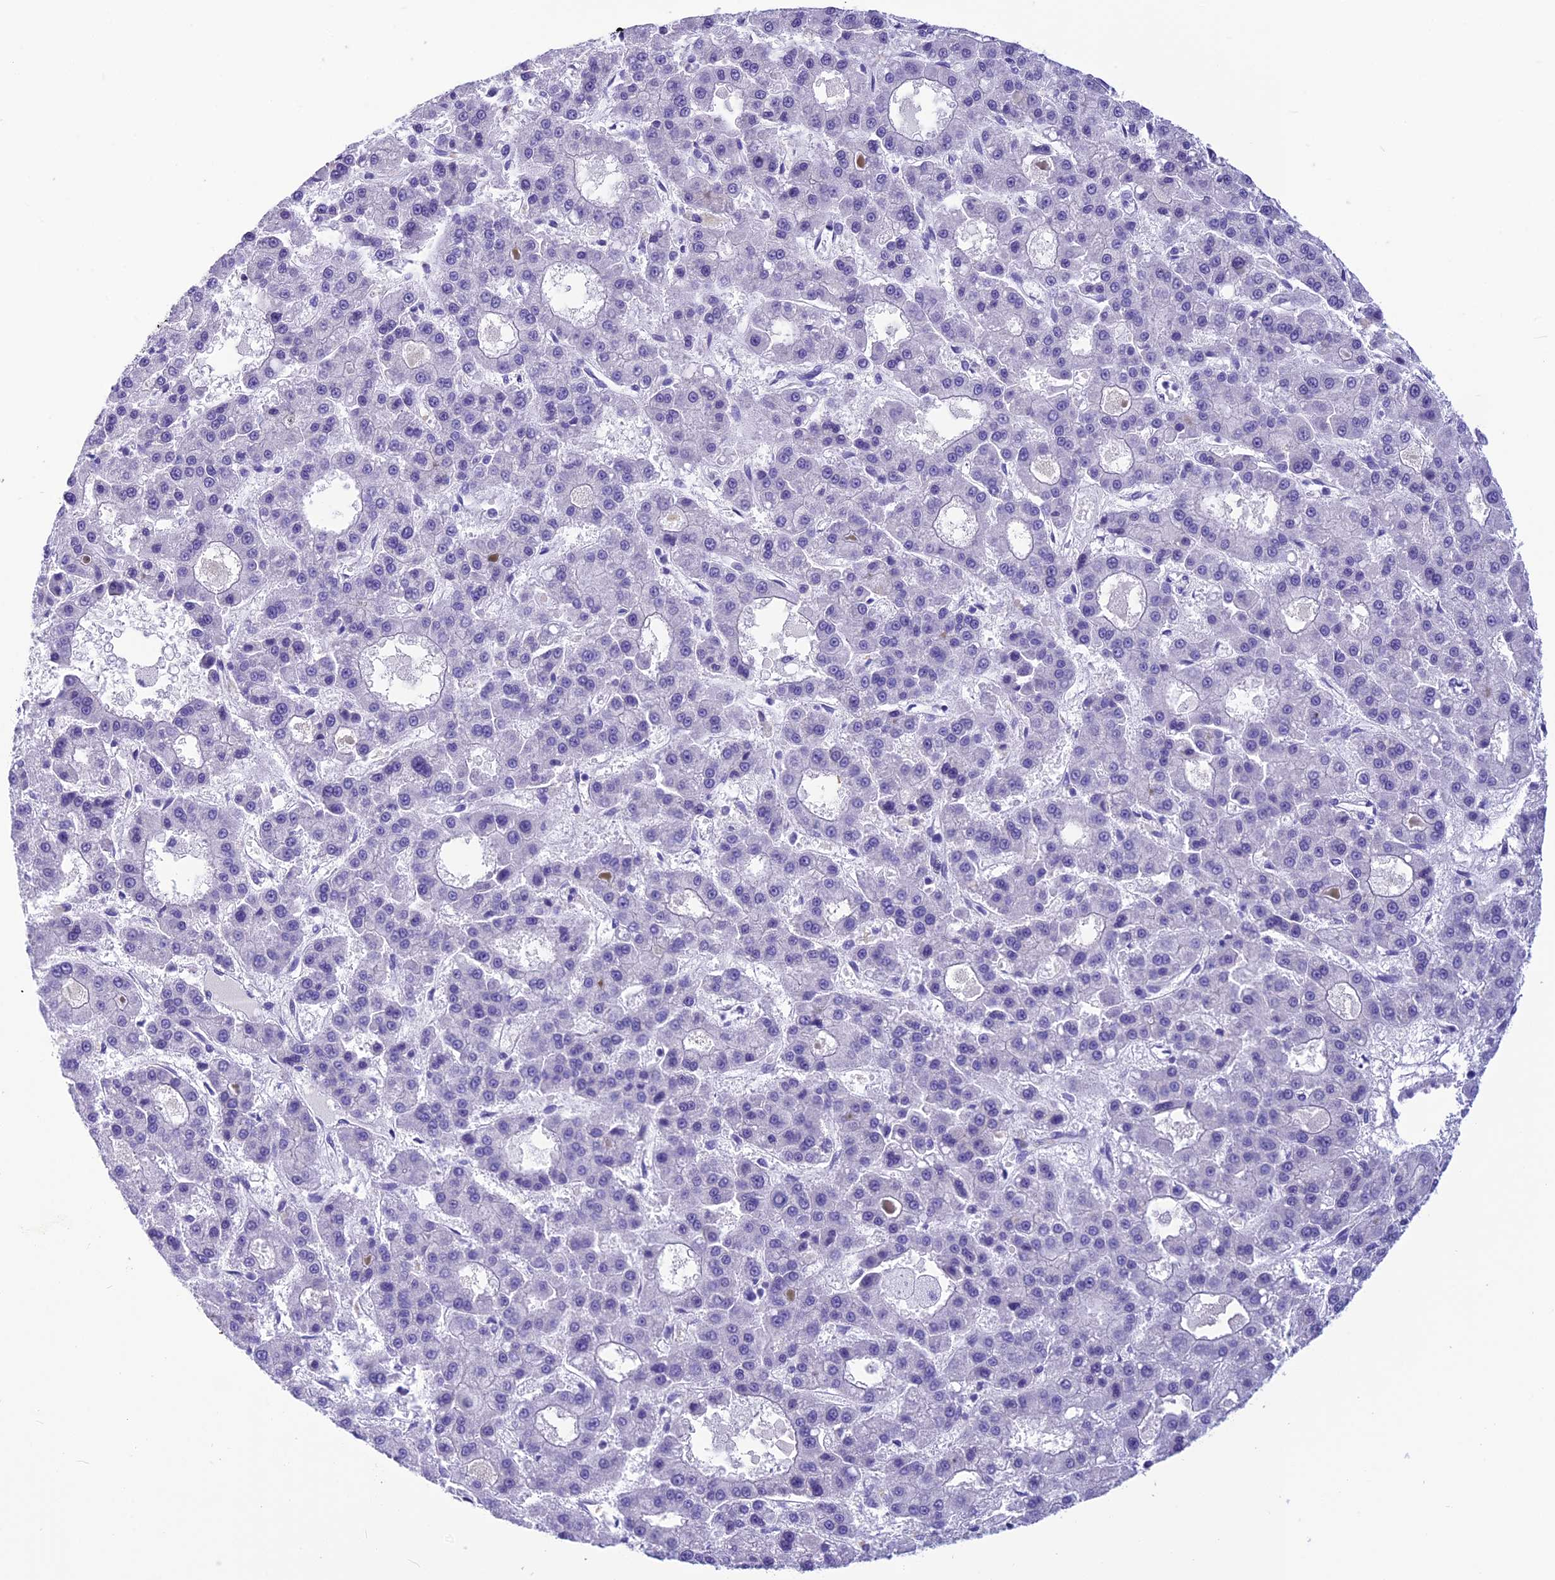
{"staining": {"intensity": "negative", "quantity": "none", "location": "none"}, "tissue": "liver cancer", "cell_type": "Tumor cells", "image_type": "cancer", "snomed": [{"axis": "morphology", "description": "Carcinoma, Hepatocellular, NOS"}, {"axis": "topography", "description": "Liver"}], "caption": "The histopathology image exhibits no significant expression in tumor cells of hepatocellular carcinoma (liver).", "gene": "TRAM1L1", "patient": {"sex": "male", "age": 70}}